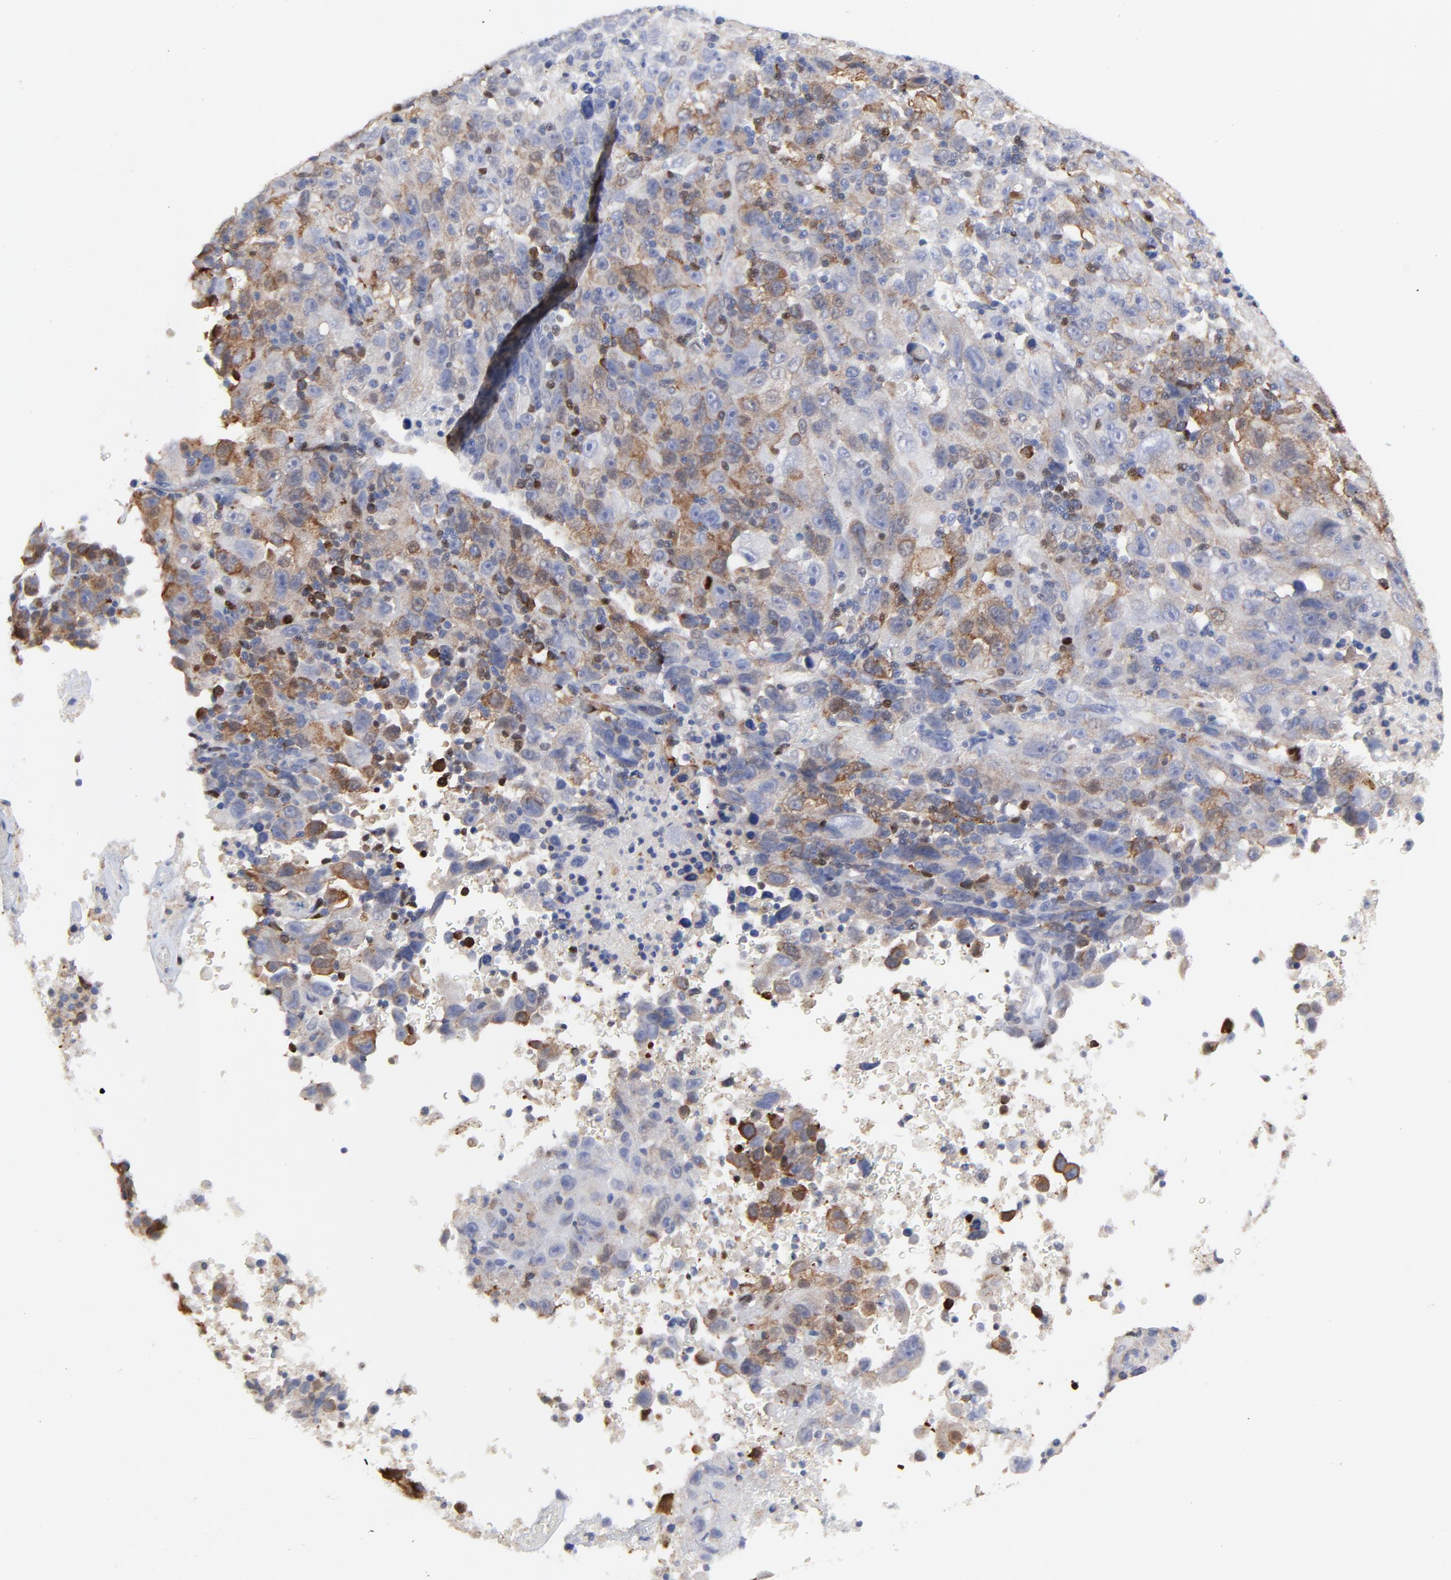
{"staining": {"intensity": "moderate", "quantity": "25%-75%", "location": "cytoplasmic/membranous"}, "tissue": "melanoma", "cell_type": "Tumor cells", "image_type": "cancer", "snomed": [{"axis": "morphology", "description": "Malignant melanoma, Metastatic site"}, {"axis": "topography", "description": "Cerebral cortex"}], "caption": "This is an image of immunohistochemistry staining of melanoma, which shows moderate positivity in the cytoplasmic/membranous of tumor cells.", "gene": "NCAPH", "patient": {"sex": "female", "age": 52}}